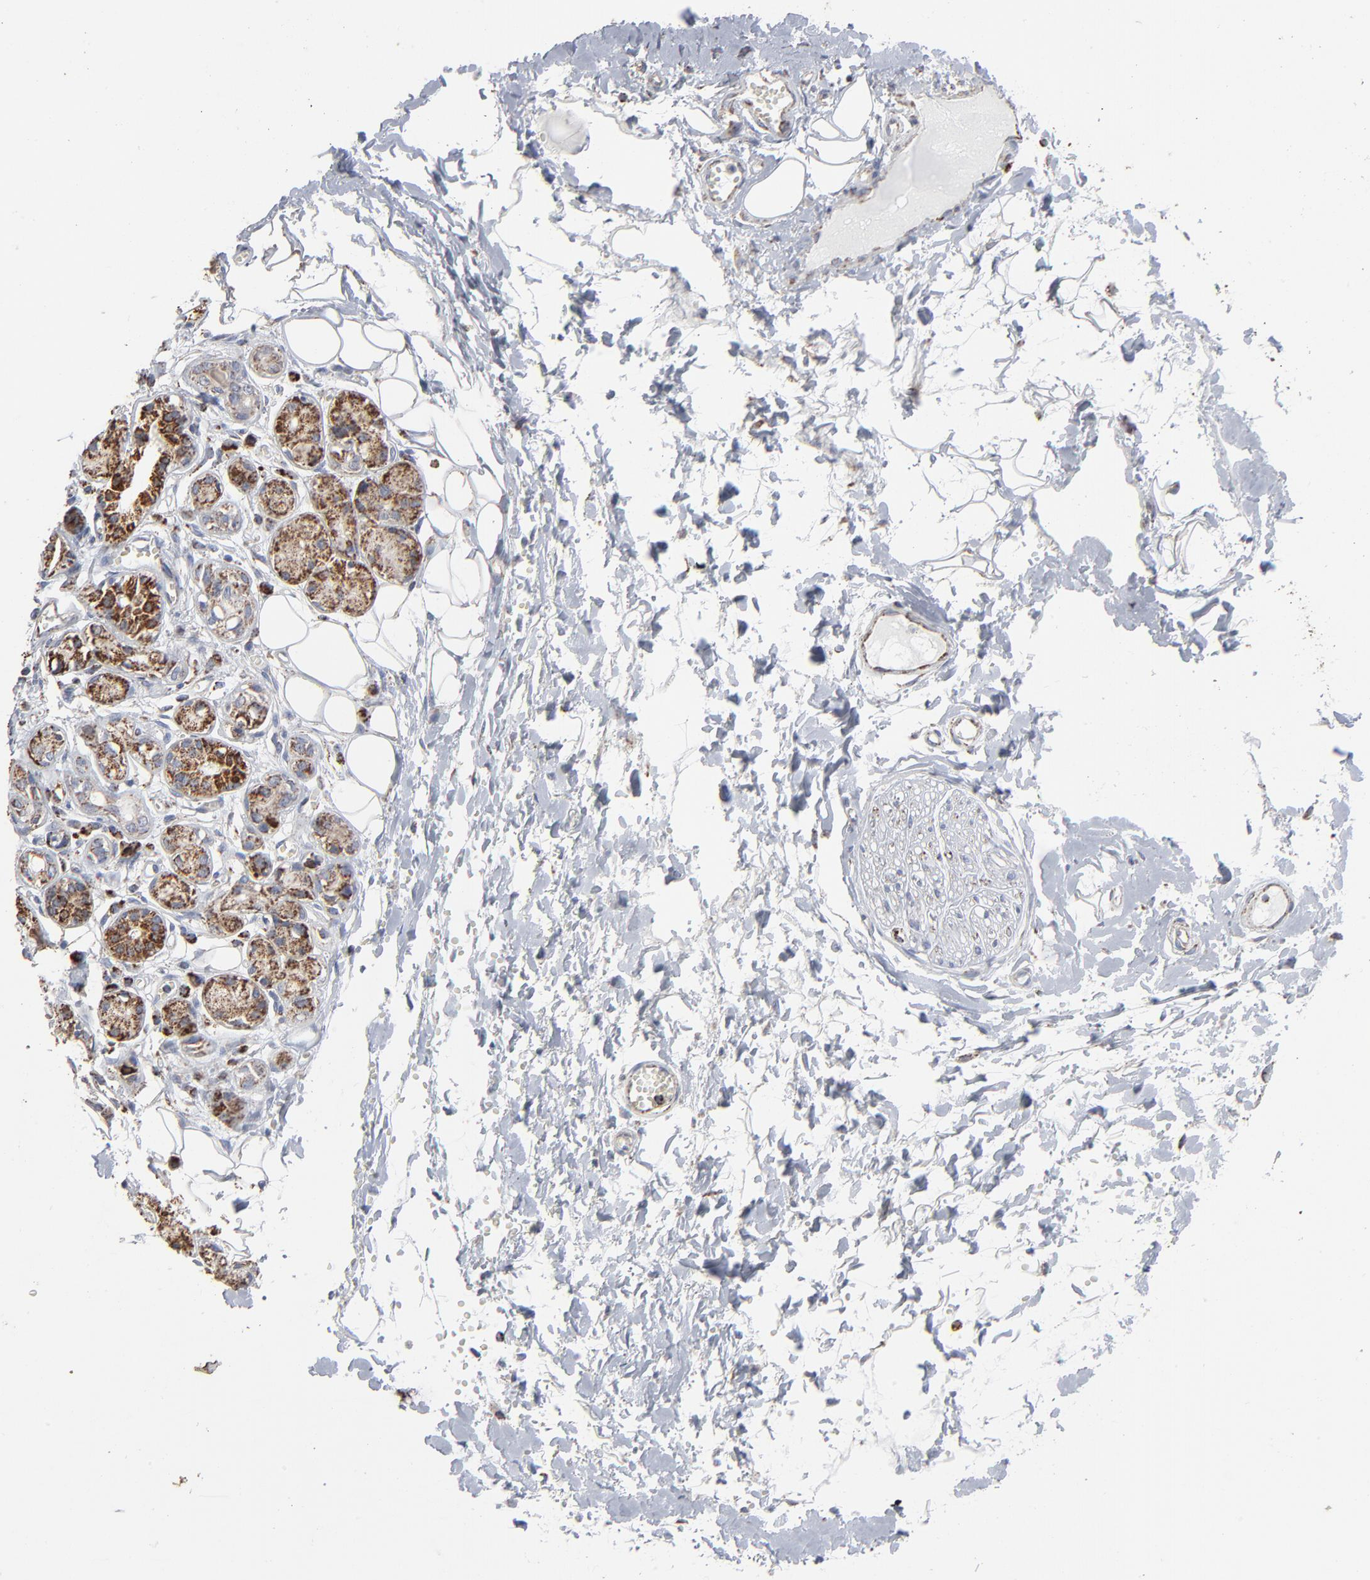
{"staining": {"intensity": "weak", "quantity": ">75%", "location": "cytoplasmic/membranous"}, "tissue": "adipose tissue", "cell_type": "Adipocytes", "image_type": "normal", "snomed": [{"axis": "morphology", "description": "Normal tissue, NOS"}, {"axis": "morphology", "description": "Inflammation, NOS"}, {"axis": "topography", "description": "Salivary gland"}, {"axis": "topography", "description": "Peripheral nerve tissue"}], "caption": "Adipose tissue stained with DAB immunohistochemistry (IHC) shows low levels of weak cytoplasmic/membranous positivity in about >75% of adipocytes.", "gene": "UQCRC1", "patient": {"sex": "female", "age": 75}}